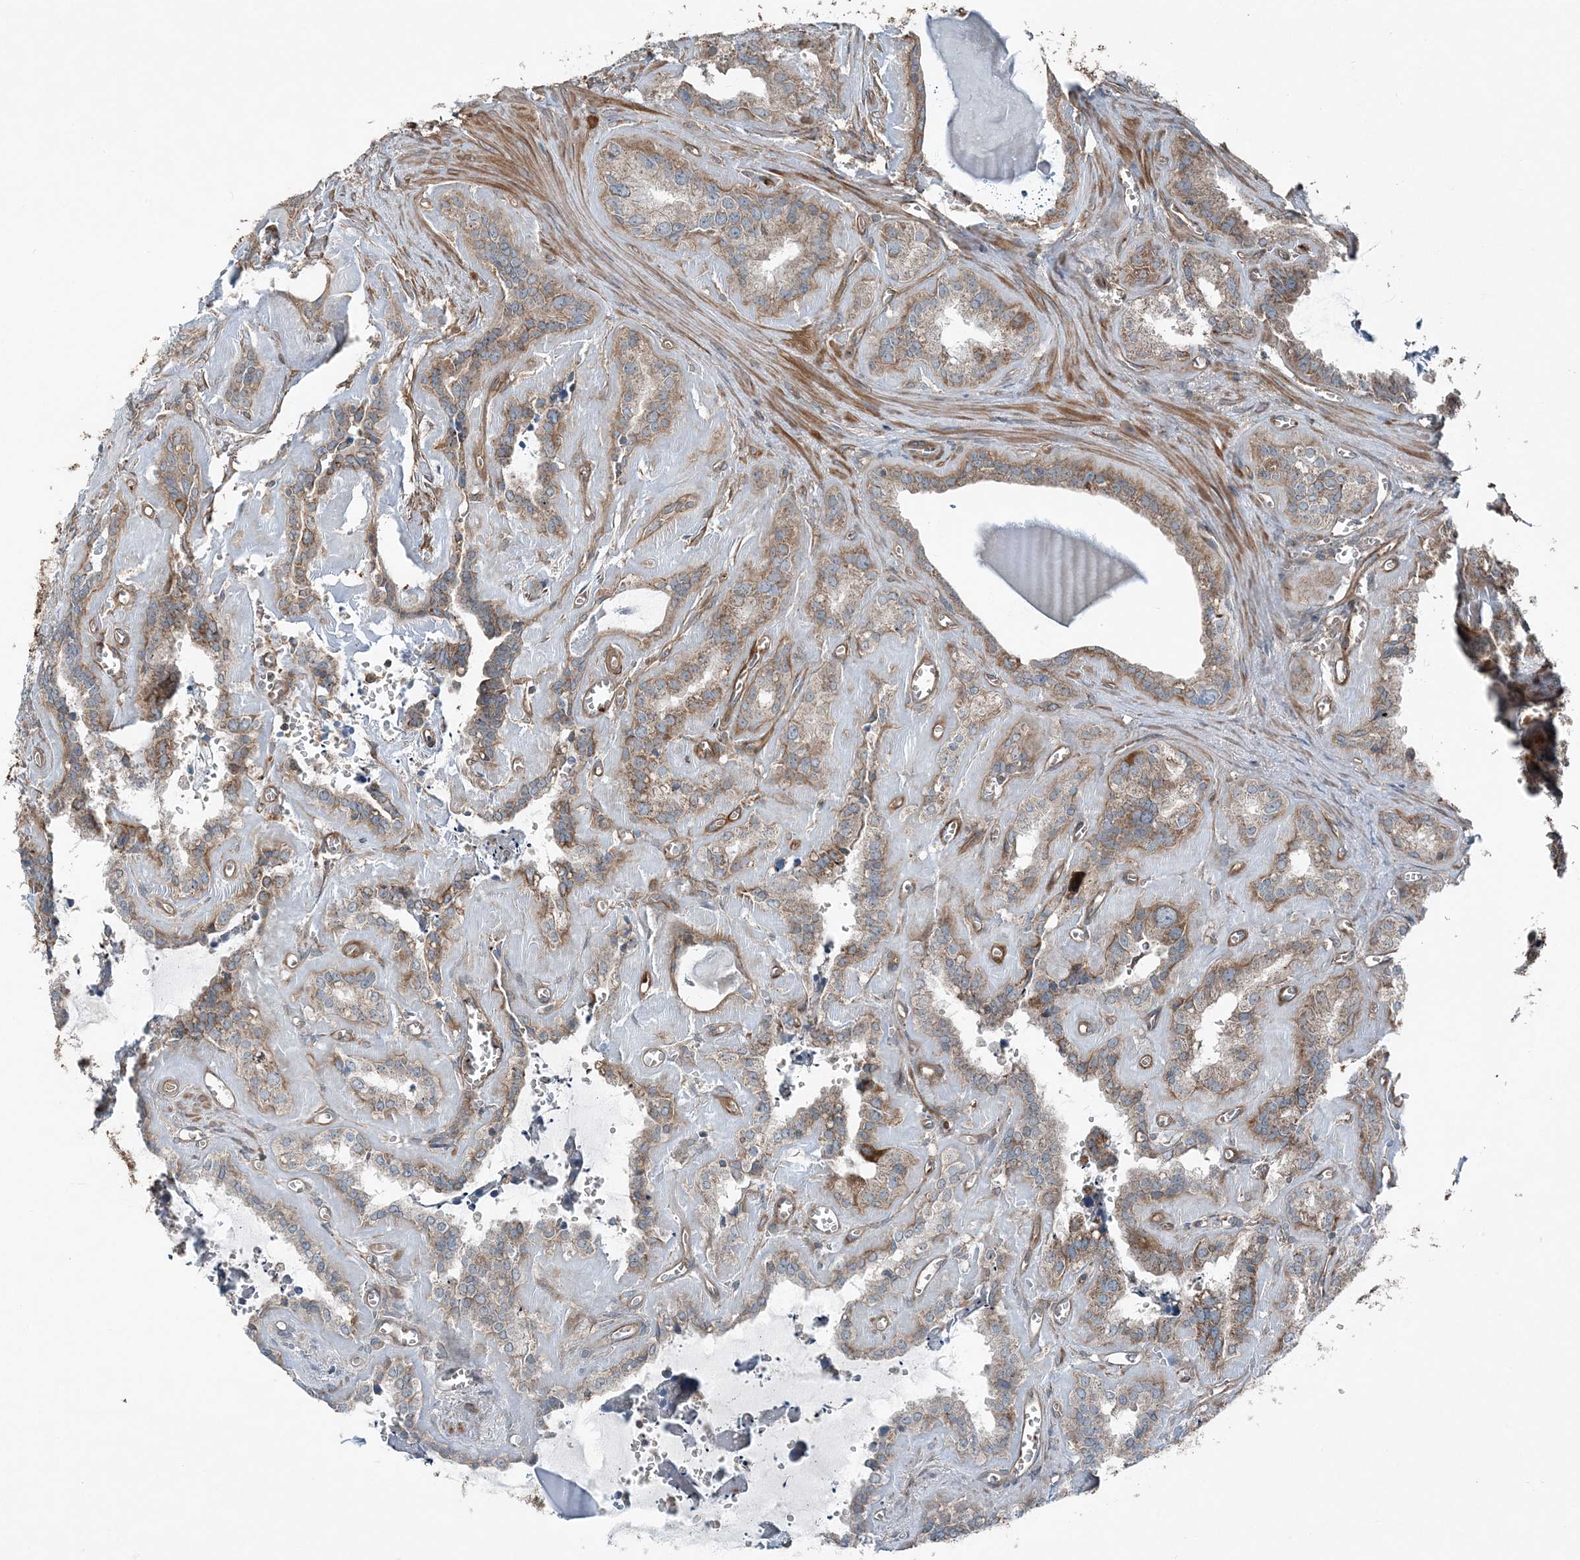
{"staining": {"intensity": "moderate", "quantity": ">75%", "location": "cytoplasmic/membranous"}, "tissue": "seminal vesicle", "cell_type": "Glandular cells", "image_type": "normal", "snomed": [{"axis": "morphology", "description": "Normal tissue, NOS"}, {"axis": "topography", "description": "Prostate"}, {"axis": "topography", "description": "Seminal veicle"}], "caption": "A high-resolution histopathology image shows immunohistochemistry (IHC) staining of normal seminal vesicle, which shows moderate cytoplasmic/membranous staining in about >75% of glandular cells. Nuclei are stained in blue.", "gene": "KY", "patient": {"sex": "male", "age": 59}}